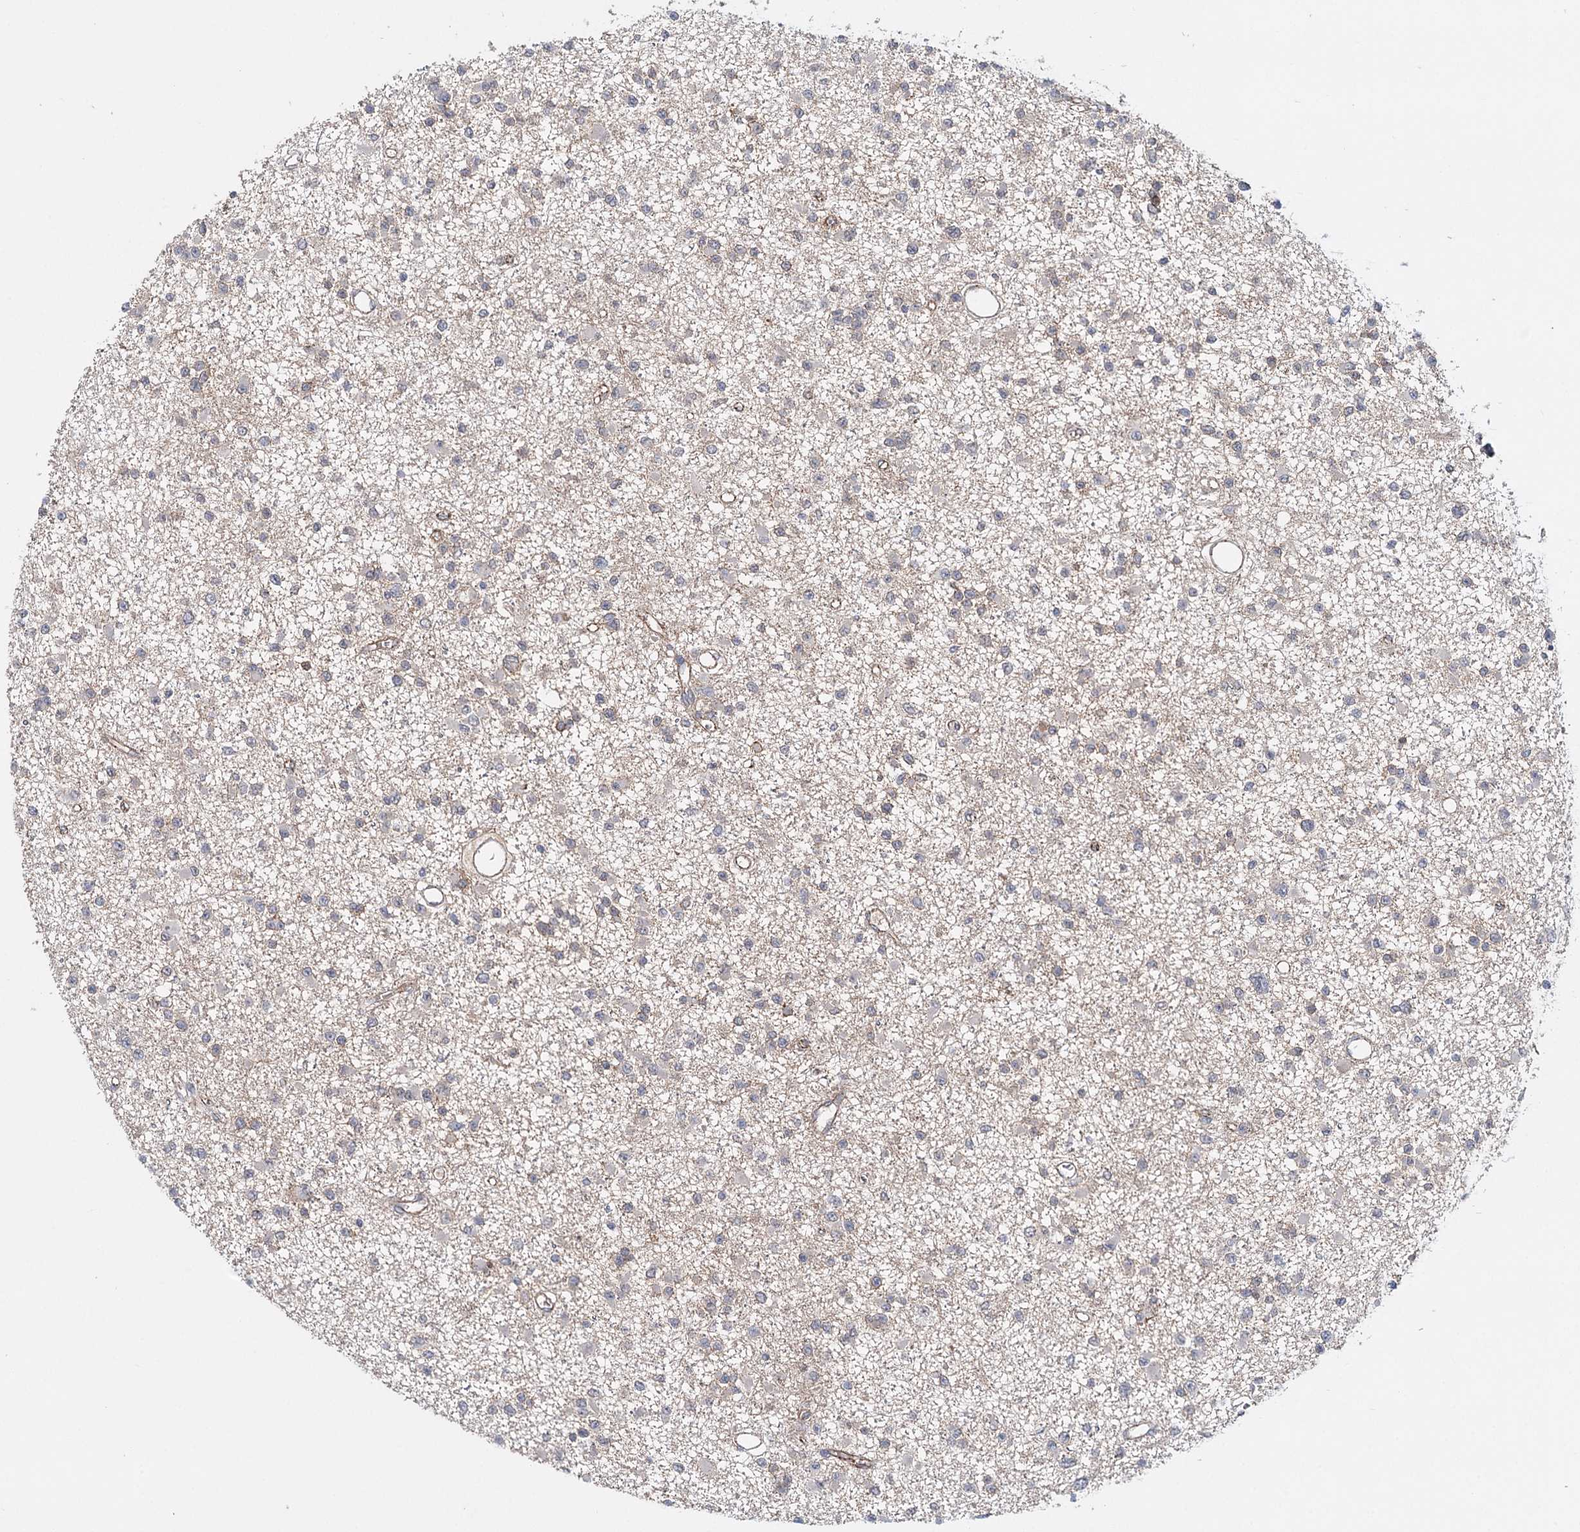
{"staining": {"intensity": "negative", "quantity": "none", "location": "none"}, "tissue": "glioma", "cell_type": "Tumor cells", "image_type": "cancer", "snomed": [{"axis": "morphology", "description": "Glioma, malignant, Low grade"}, {"axis": "topography", "description": "Brain"}], "caption": "Tumor cells show no significant staining in glioma. (DAB immunohistochemistry visualized using brightfield microscopy, high magnification).", "gene": "PKP4", "patient": {"sex": "female", "age": 22}}